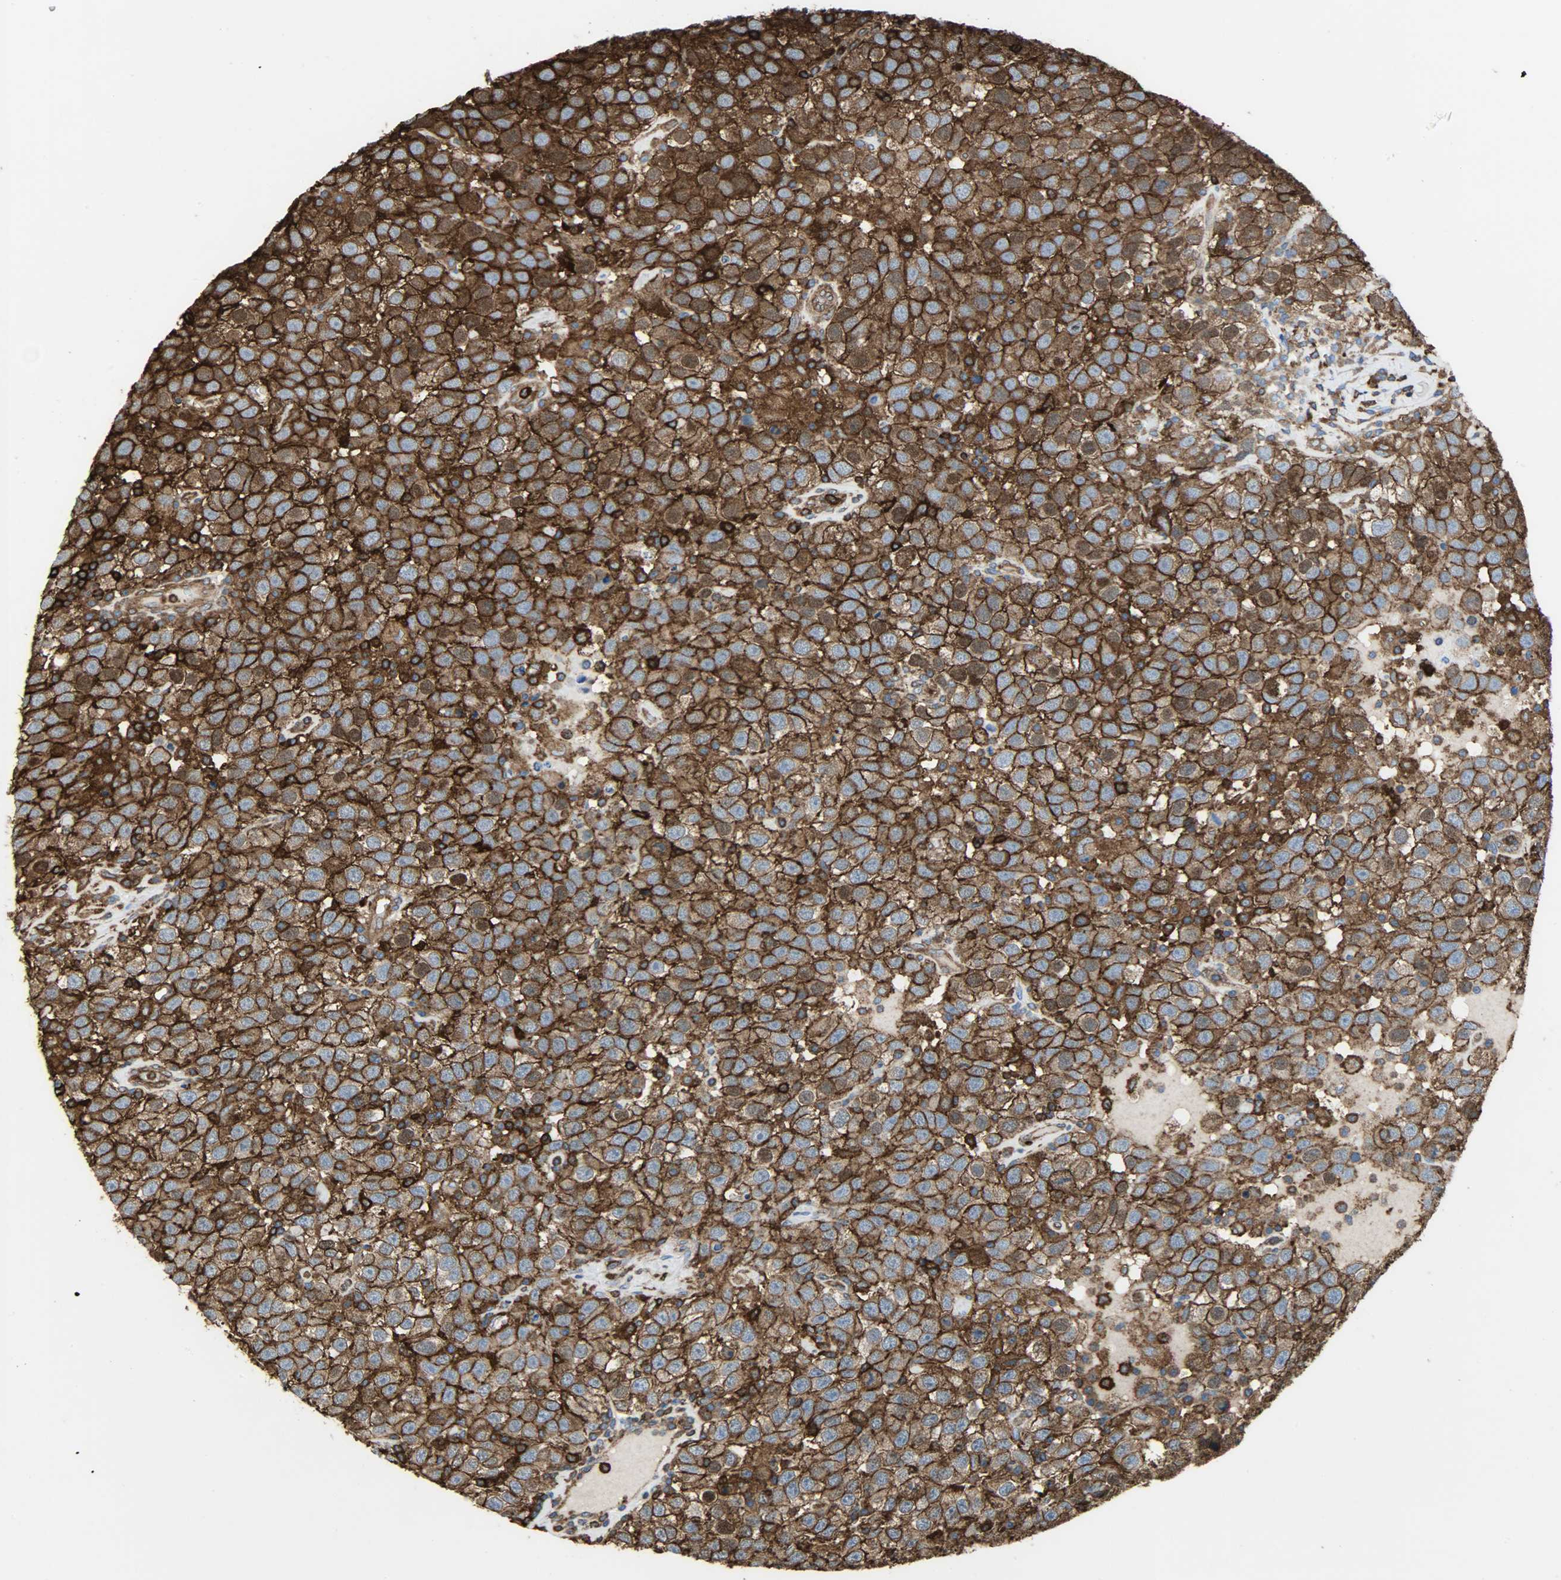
{"staining": {"intensity": "strong", "quantity": ">75%", "location": "cytoplasmic/membranous"}, "tissue": "testis cancer", "cell_type": "Tumor cells", "image_type": "cancer", "snomed": [{"axis": "morphology", "description": "Seminoma, NOS"}, {"axis": "topography", "description": "Testis"}], "caption": "IHC histopathology image of seminoma (testis) stained for a protein (brown), which demonstrates high levels of strong cytoplasmic/membranous positivity in about >75% of tumor cells.", "gene": "VASP", "patient": {"sex": "male", "age": 41}}